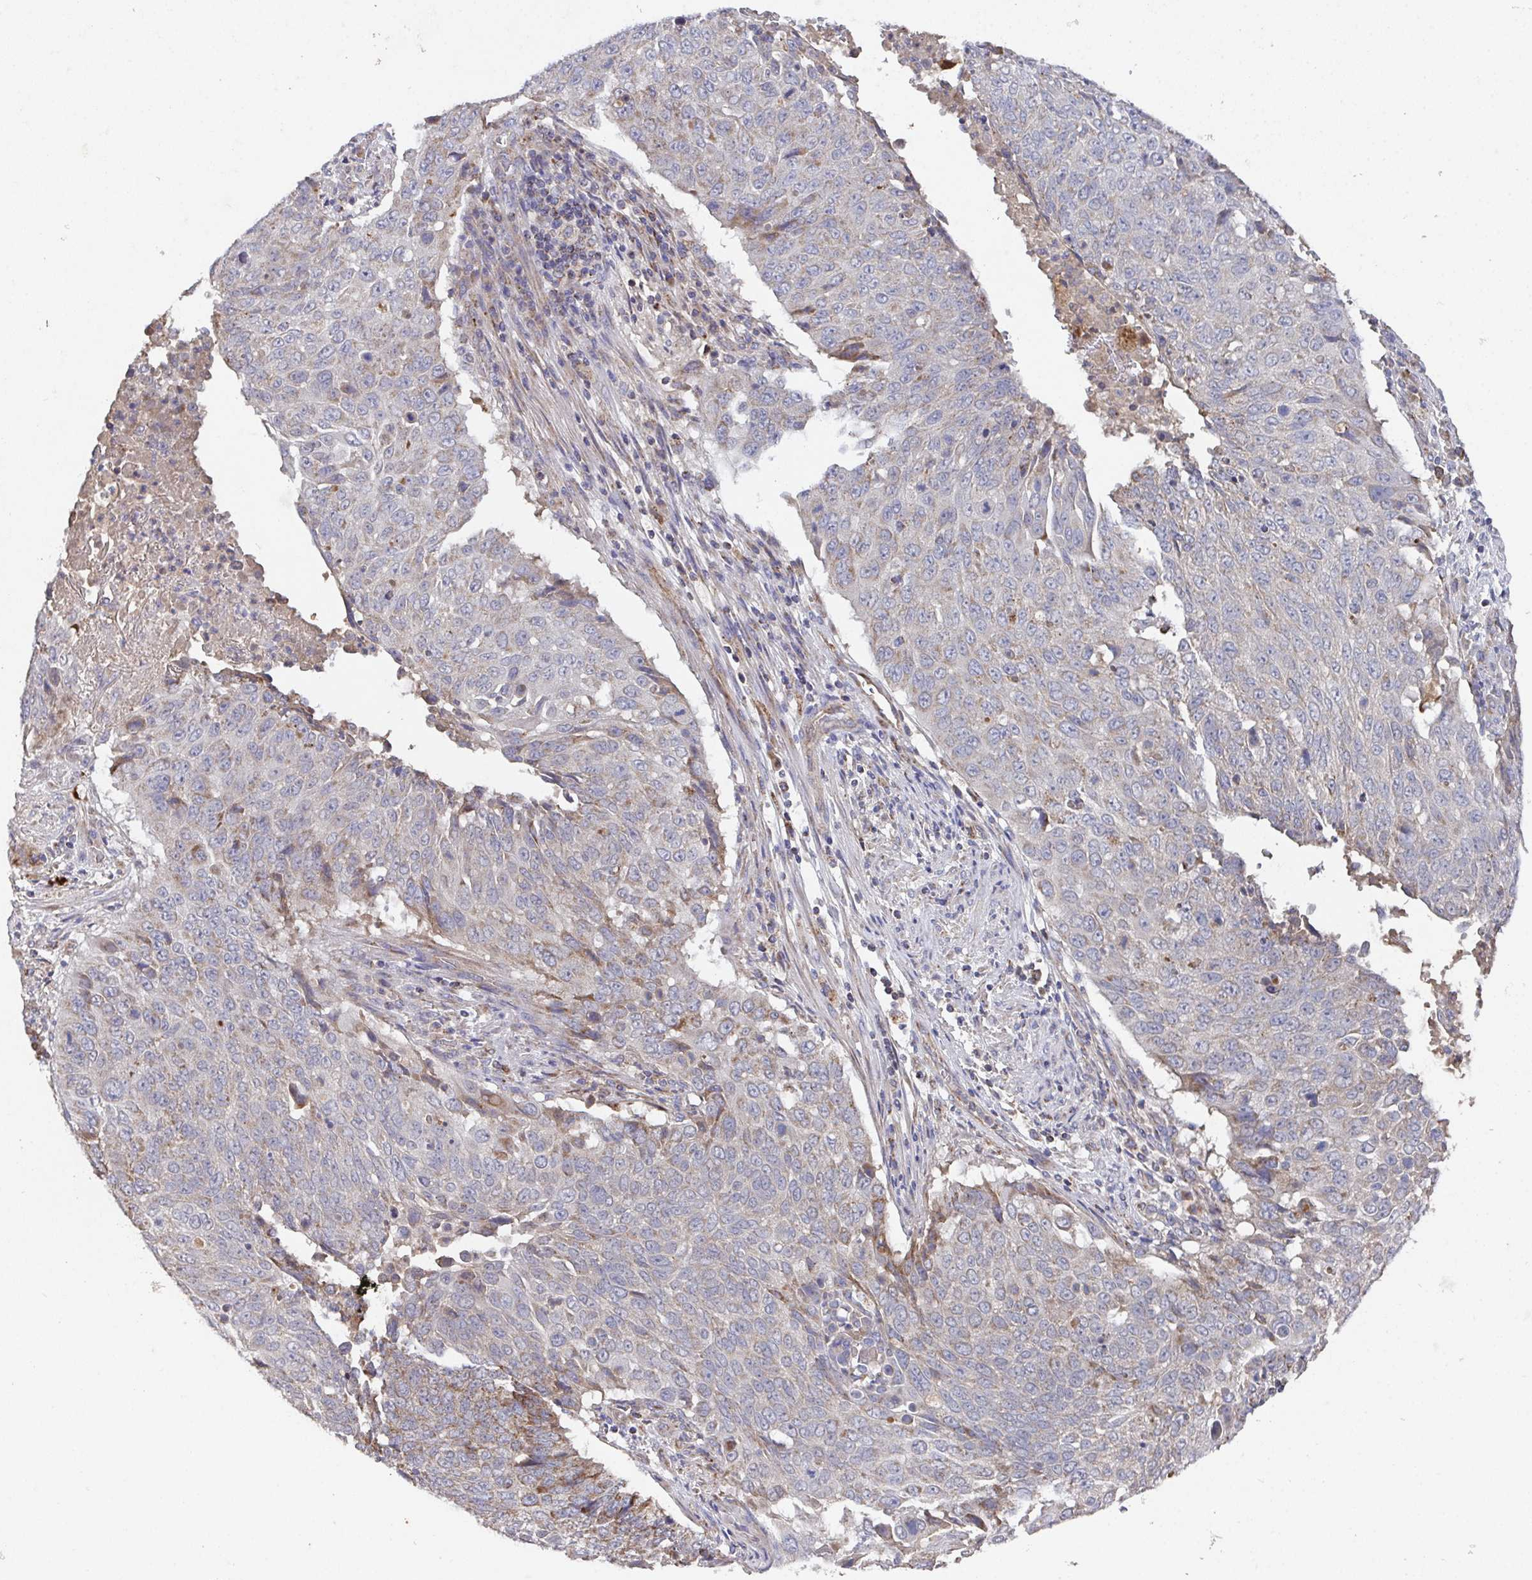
{"staining": {"intensity": "negative", "quantity": "none", "location": "none"}, "tissue": "lung cancer", "cell_type": "Tumor cells", "image_type": "cancer", "snomed": [{"axis": "morphology", "description": "Normal tissue, NOS"}, {"axis": "morphology", "description": "Squamous cell carcinoma, NOS"}, {"axis": "topography", "description": "Bronchus"}, {"axis": "topography", "description": "Lung"}], "caption": "This is an immunohistochemistry (IHC) photomicrograph of squamous cell carcinoma (lung). There is no positivity in tumor cells.", "gene": "MT-ND3", "patient": {"sex": "male", "age": 64}}